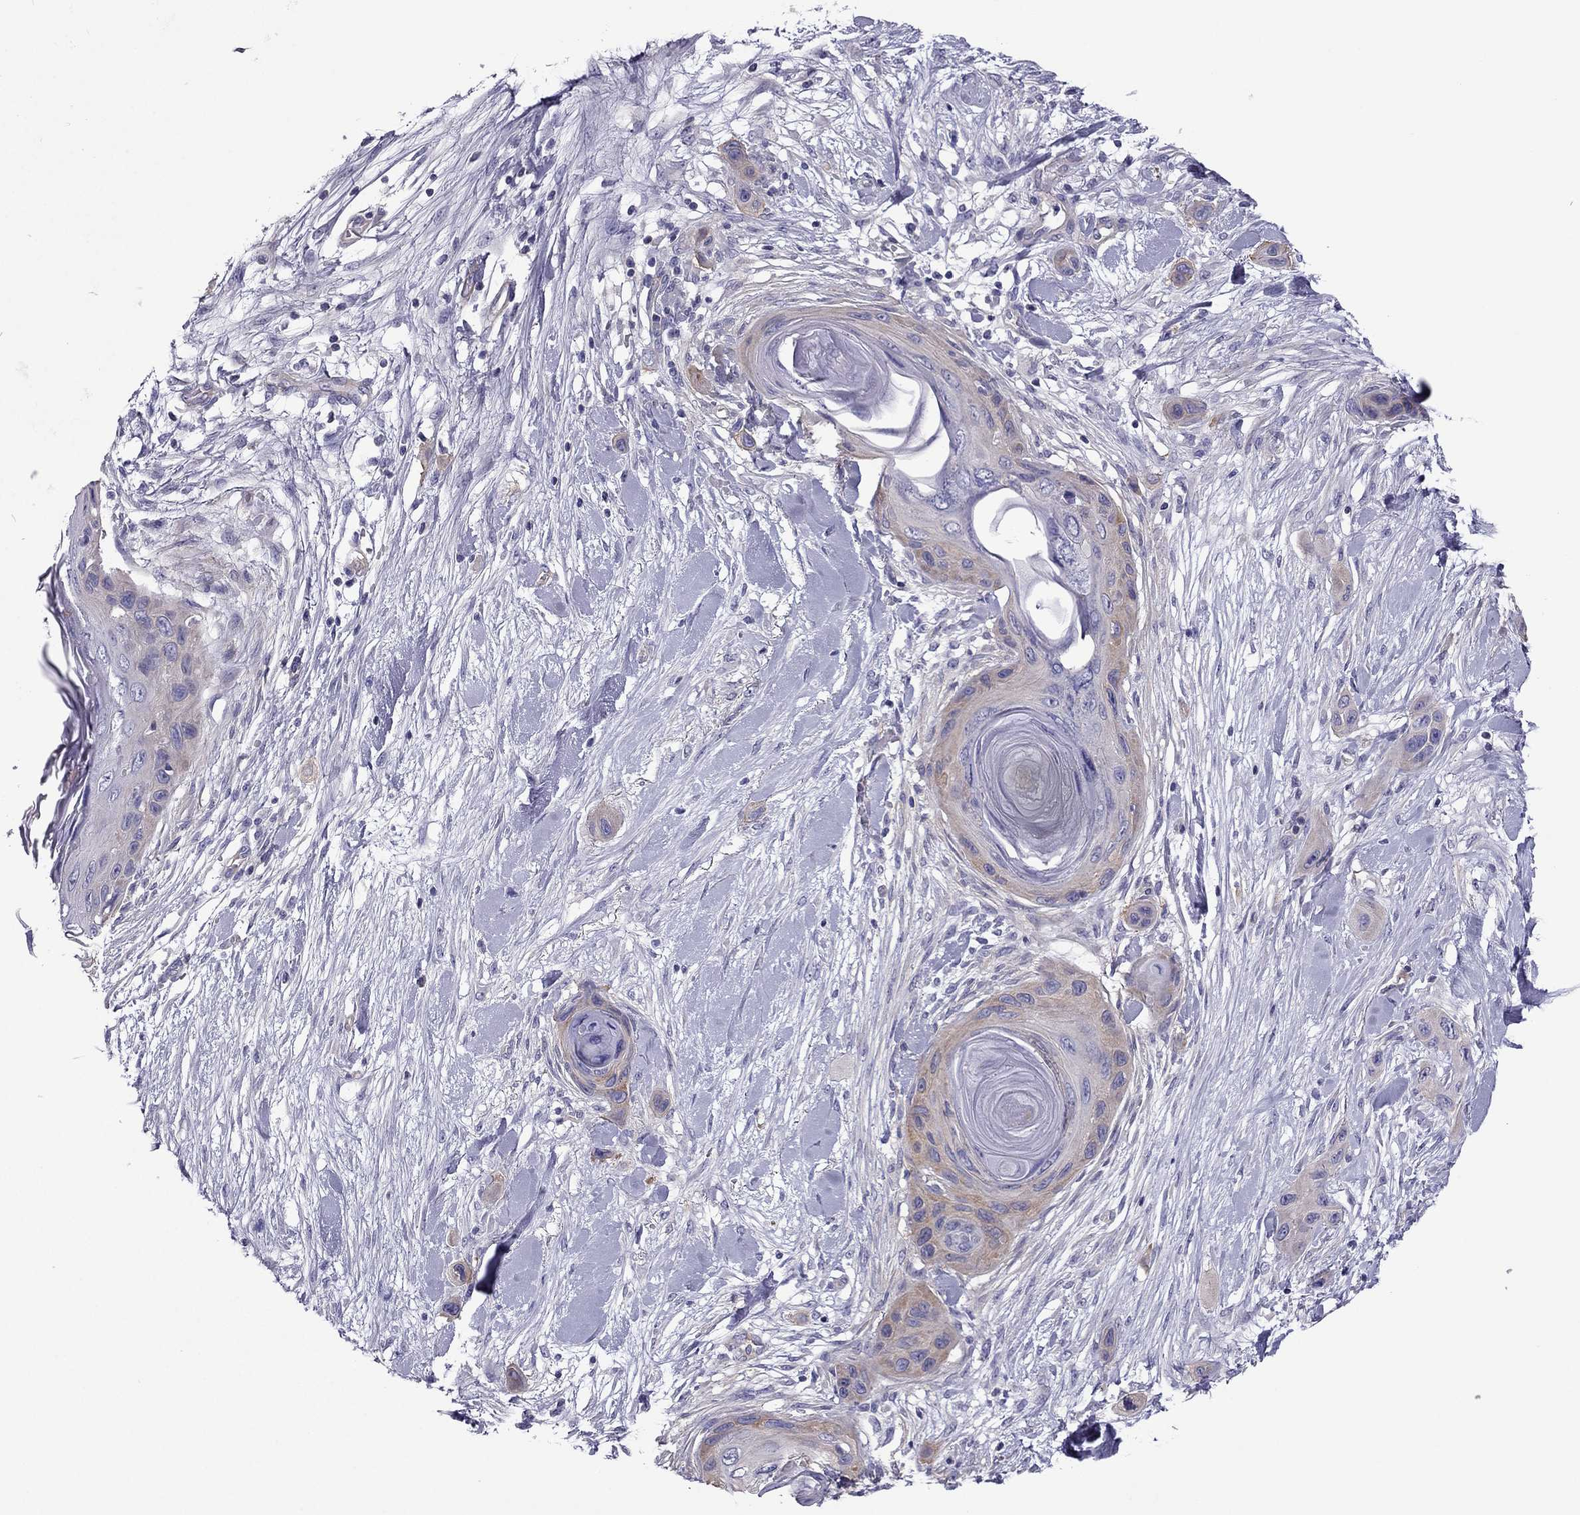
{"staining": {"intensity": "weak", "quantity": ">75%", "location": "cytoplasmic/membranous"}, "tissue": "skin cancer", "cell_type": "Tumor cells", "image_type": "cancer", "snomed": [{"axis": "morphology", "description": "Squamous cell carcinoma, NOS"}, {"axis": "topography", "description": "Skin"}], "caption": "High-power microscopy captured an immunohistochemistry photomicrograph of squamous cell carcinoma (skin), revealing weak cytoplasmic/membranous staining in about >75% of tumor cells.", "gene": "GJA8", "patient": {"sex": "male", "age": 79}}